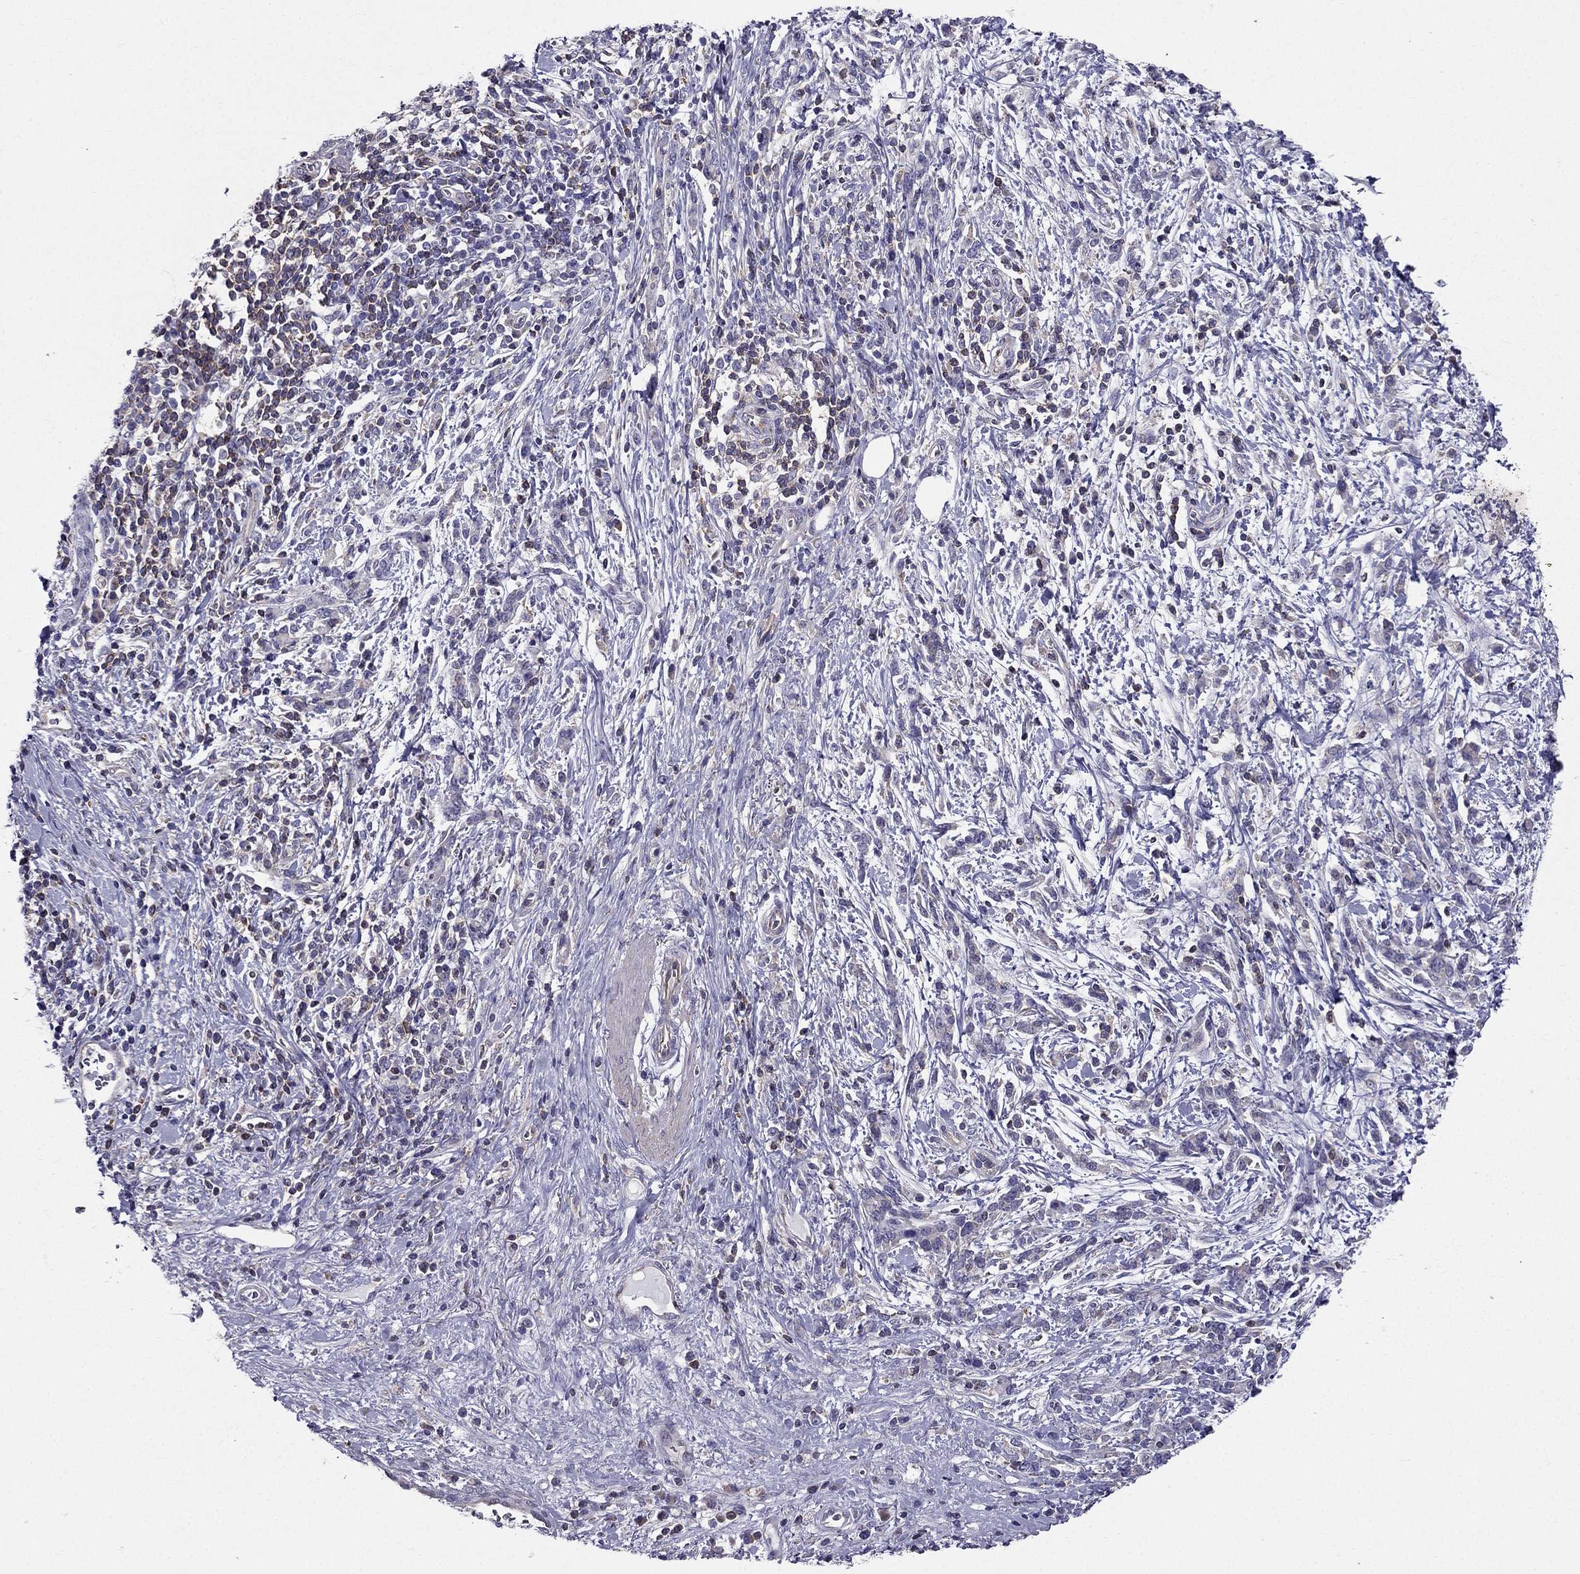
{"staining": {"intensity": "negative", "quantity": "none", "location": "none"}, "tissue": "stomach cancer", "cell_type": "Tumor cells", "image_type": "cancer", "snomed": [{"axis": "morphology", "description": "Adenocarcinoma, NOS"}, {"axis": "topography", "description": "Stomach"}], "caption": "IHC micrograph of human stomach adenocarcinoma stained for a protein (brown), which reveals no positivity in tumor cells.", "gene": "AAK1", "patient": {"sex": "female", "age": 57}}